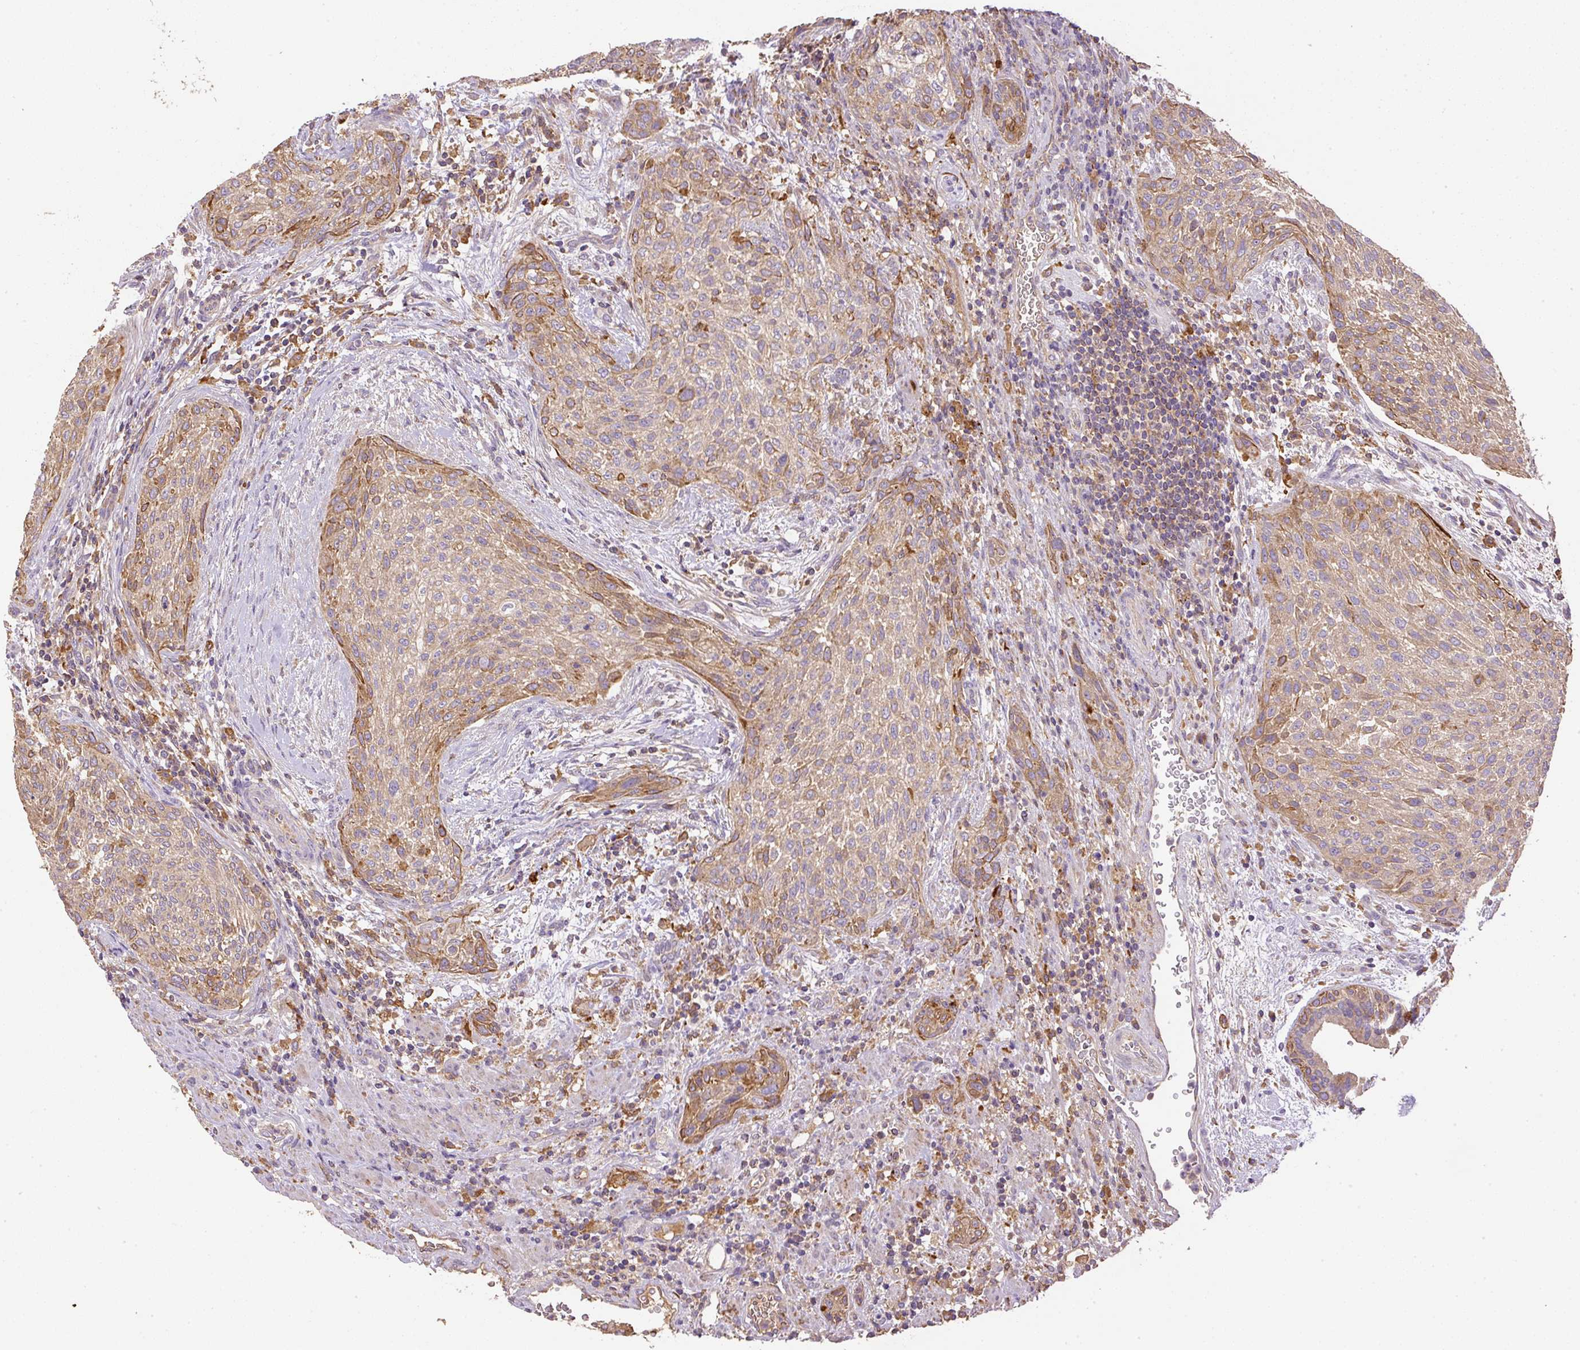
{"staining": {"intensity": "moderate", "quantity": "<25%", "location": "cytoplasmic/membranous"}, "tissue": "urothelial cancer", "cell_type": "Tumor cells", "image_type": "cancer", "snomed": [{"axis": "morphology", "description": "Urothelial carcinoma, High grade"}, {"axis": "topography", "description": "Urinary bladder"}], "caption": "Moderate cytoplasmic/membranous positivity for a protein is seen in approximately <25% of tumor cells of high-grade urothelial carcinoma using immunohistochemistry (IHC).", "gene": "DAPK1", "patient": {"sex": "male", "age": 35}}